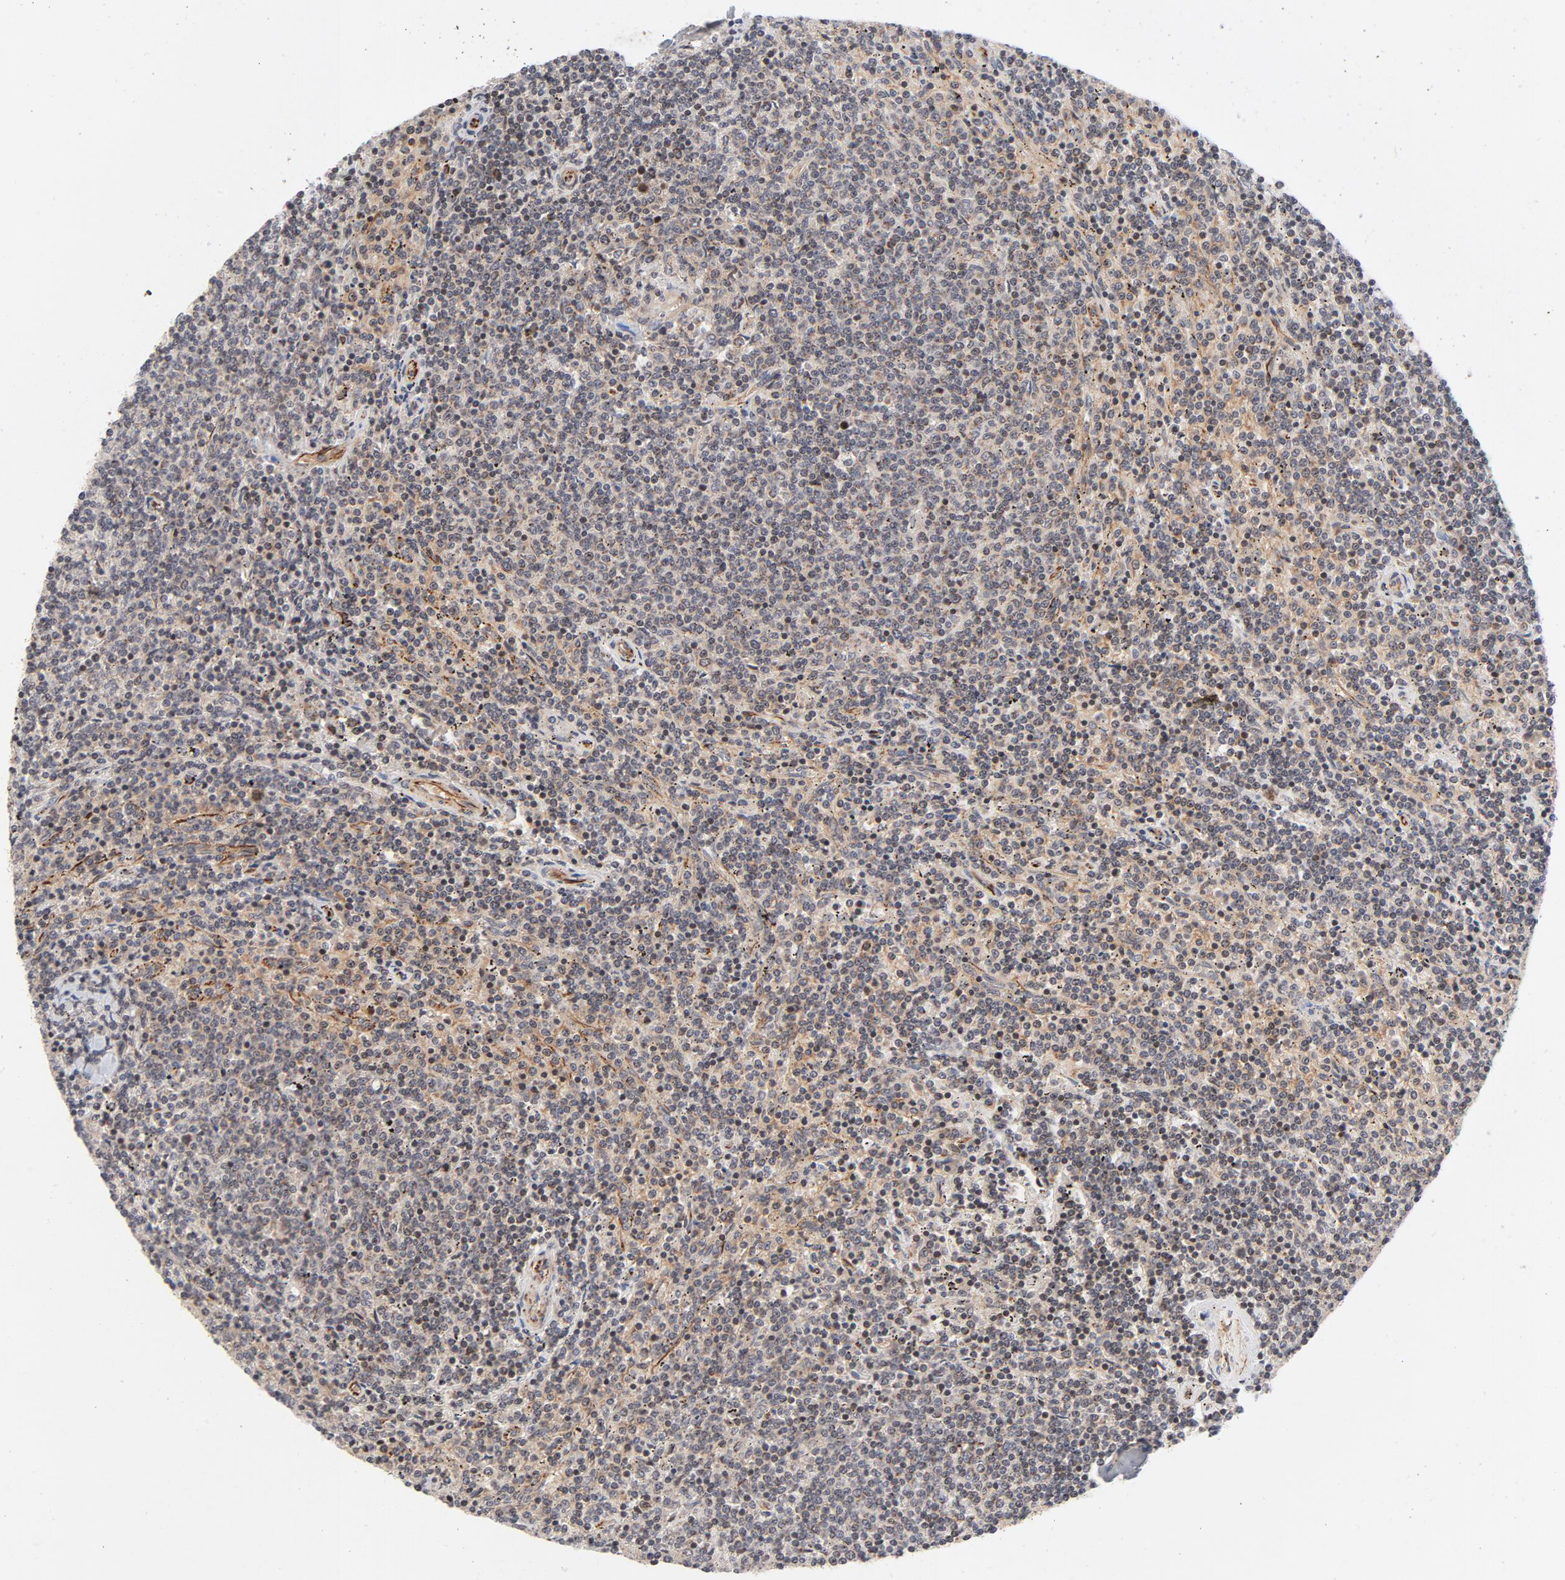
{"staining": {"intensity": "weak", "quantity": ">75%", "location": "cytoplasmic/membranous"}, "tissue": "lymphoma", "cell_type": "Tumor cells", "image_type": "cancer", "snomed": [{"axis": "morphology", "description": "Malignant lymphoma, non-Hodgkin's type, Low grade"}, {"axis": "topography", "description": "Spleen"}], "caption": "Brown immunohistochemical staining in lymphoma reveals weak cytoplasmic/membranous positivity in about >75% of tumor cells.", "gene": "DNAAF2", "patient": {"sex": "female", "age": 50}}